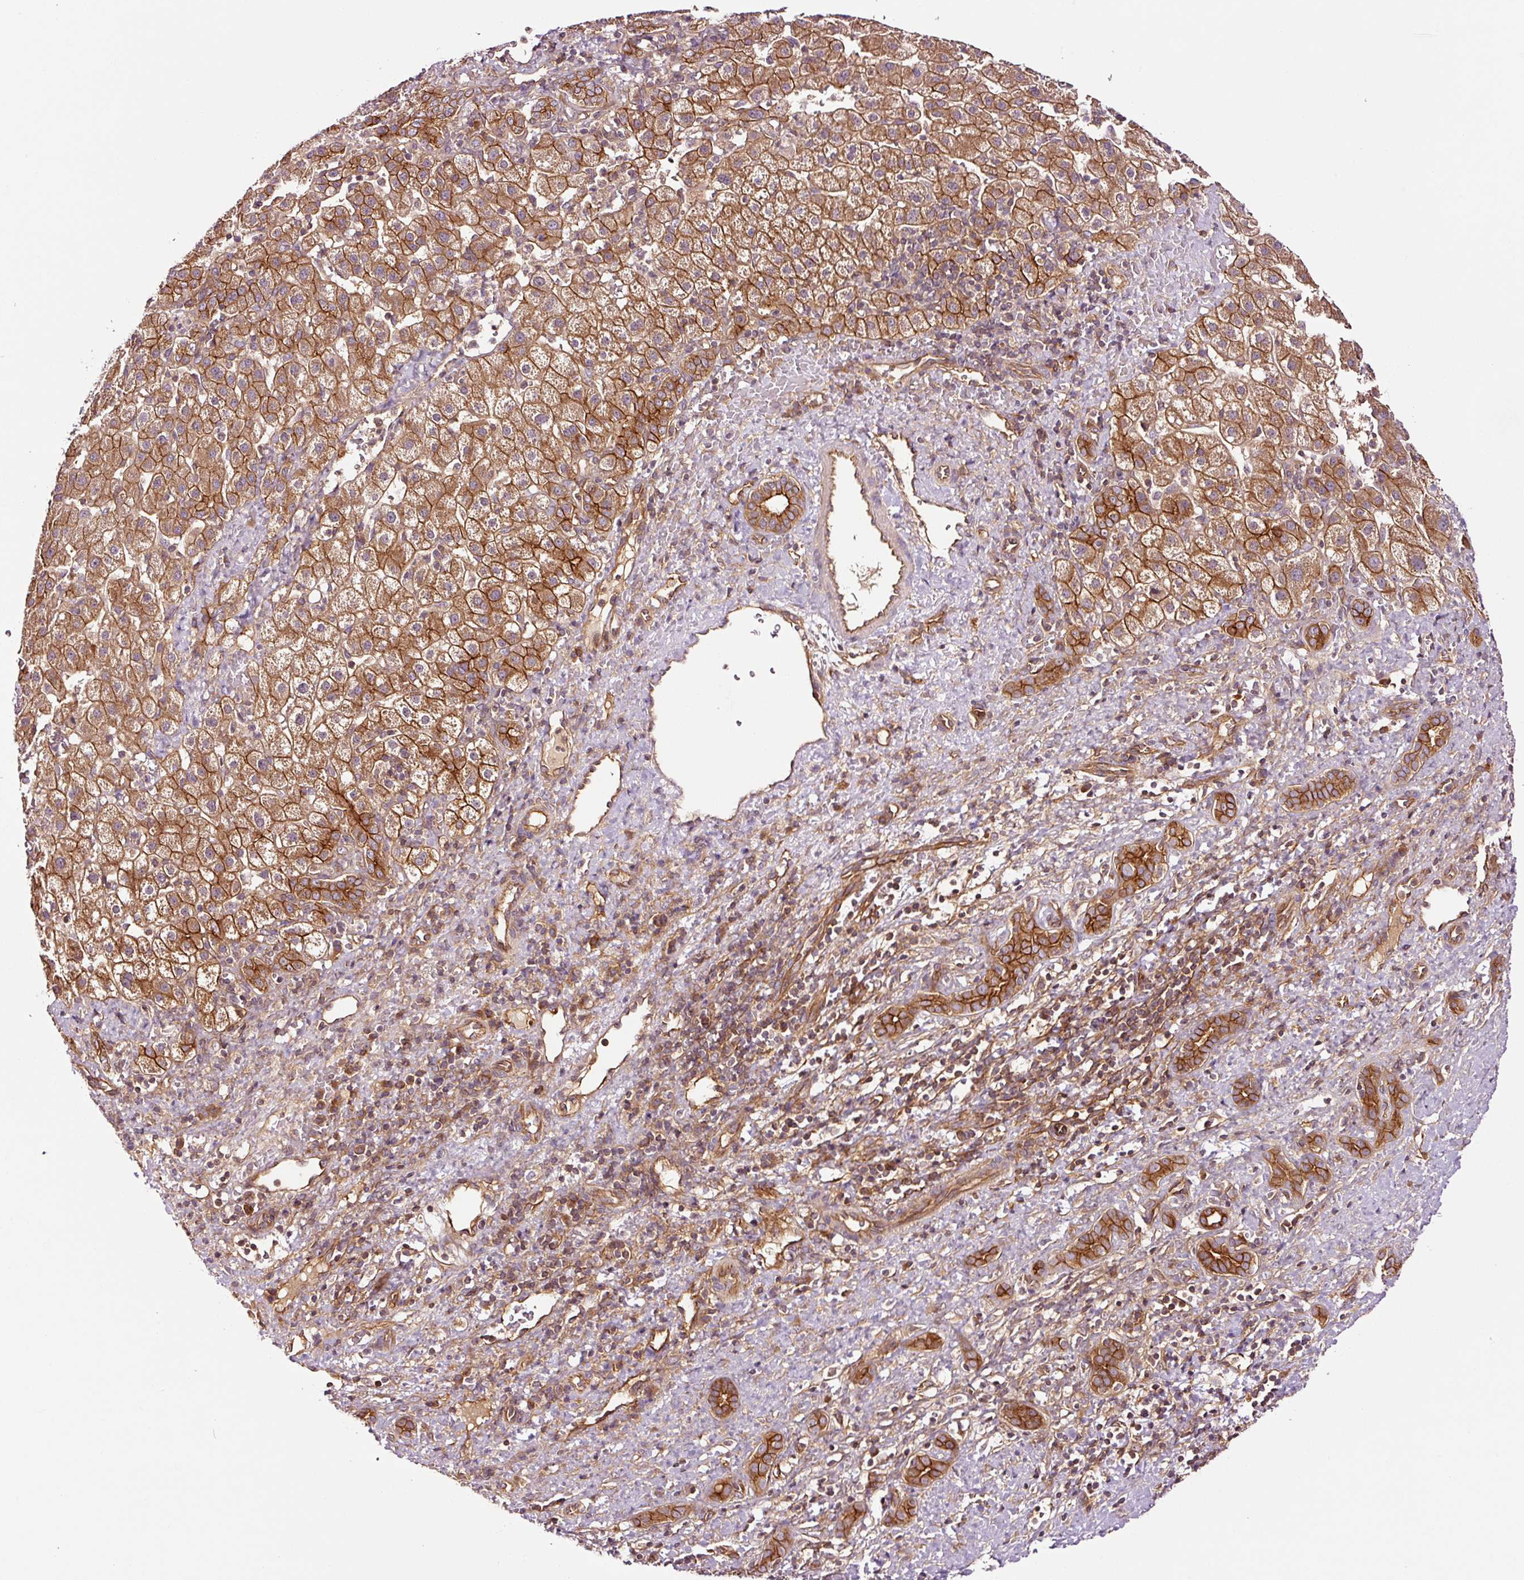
{"staining": {"intensity": "strong", "quantity": ">75%", "location": "cytoplasmic/membranous"}, "tissue": "liver cancer", "cell_type": "Tumor cells", "image_type": "cancer", "snomed": [{"axis": "morphology", "description": "Normal tissue, NOS"}, {"axis": "morphology", "description": "Carcinoma, Hepatocellular, NOS"}, {"axis": "topography", "description": "Liver"}], "caption": "Liver cancer stained with a protein marker reveals strong staining in tumor cells.", "gene": "METAP1", "patient": {"sex": "male", "age": 57}}